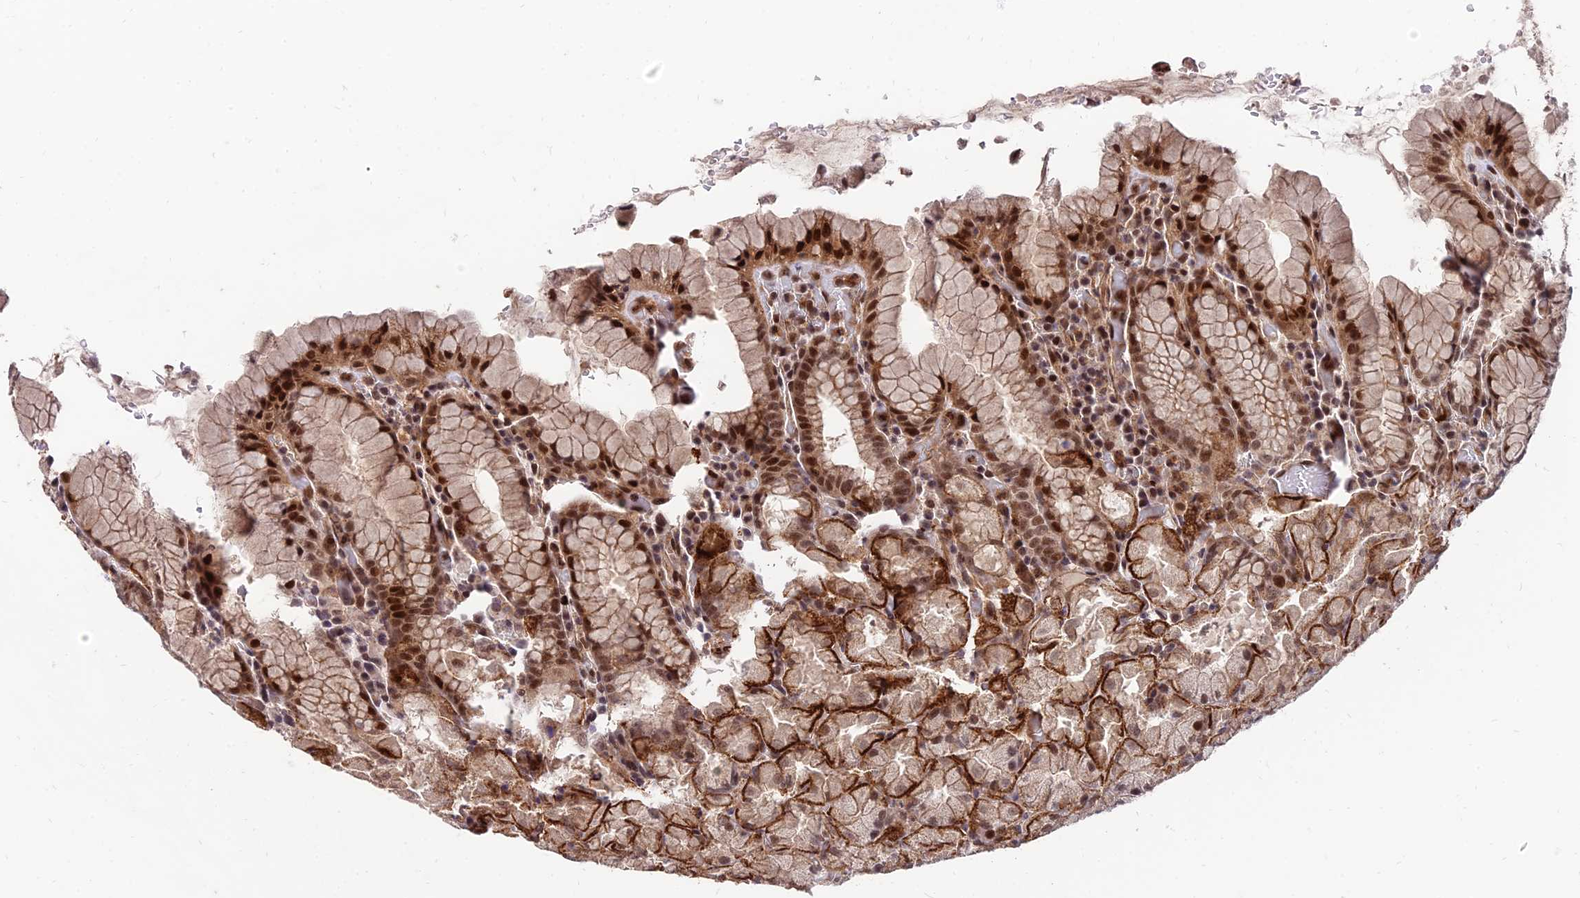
{"staining": {"intensity": "strong", "quantity": ">75%", "location": "cytoplasmic/membranous,nuclear"}, "tissue": "stomach", "cell_type": "Glandular cells", "image_type": "normal", "snomed": [{"axis": "morphology", "description": "Normal tissue, NOS"}, {"axis": "topography", "description": "Stomach, upper"}, {"axis": "topography", "description": "Stomach, lower"}], "caption": "A brown stain shows strong cytoplasmic/membranous,nuclear expression of a protein in glandular cells of benign stomach.", "gene": "ZNF85", "patient": {"sex": "male", "age": 80}}